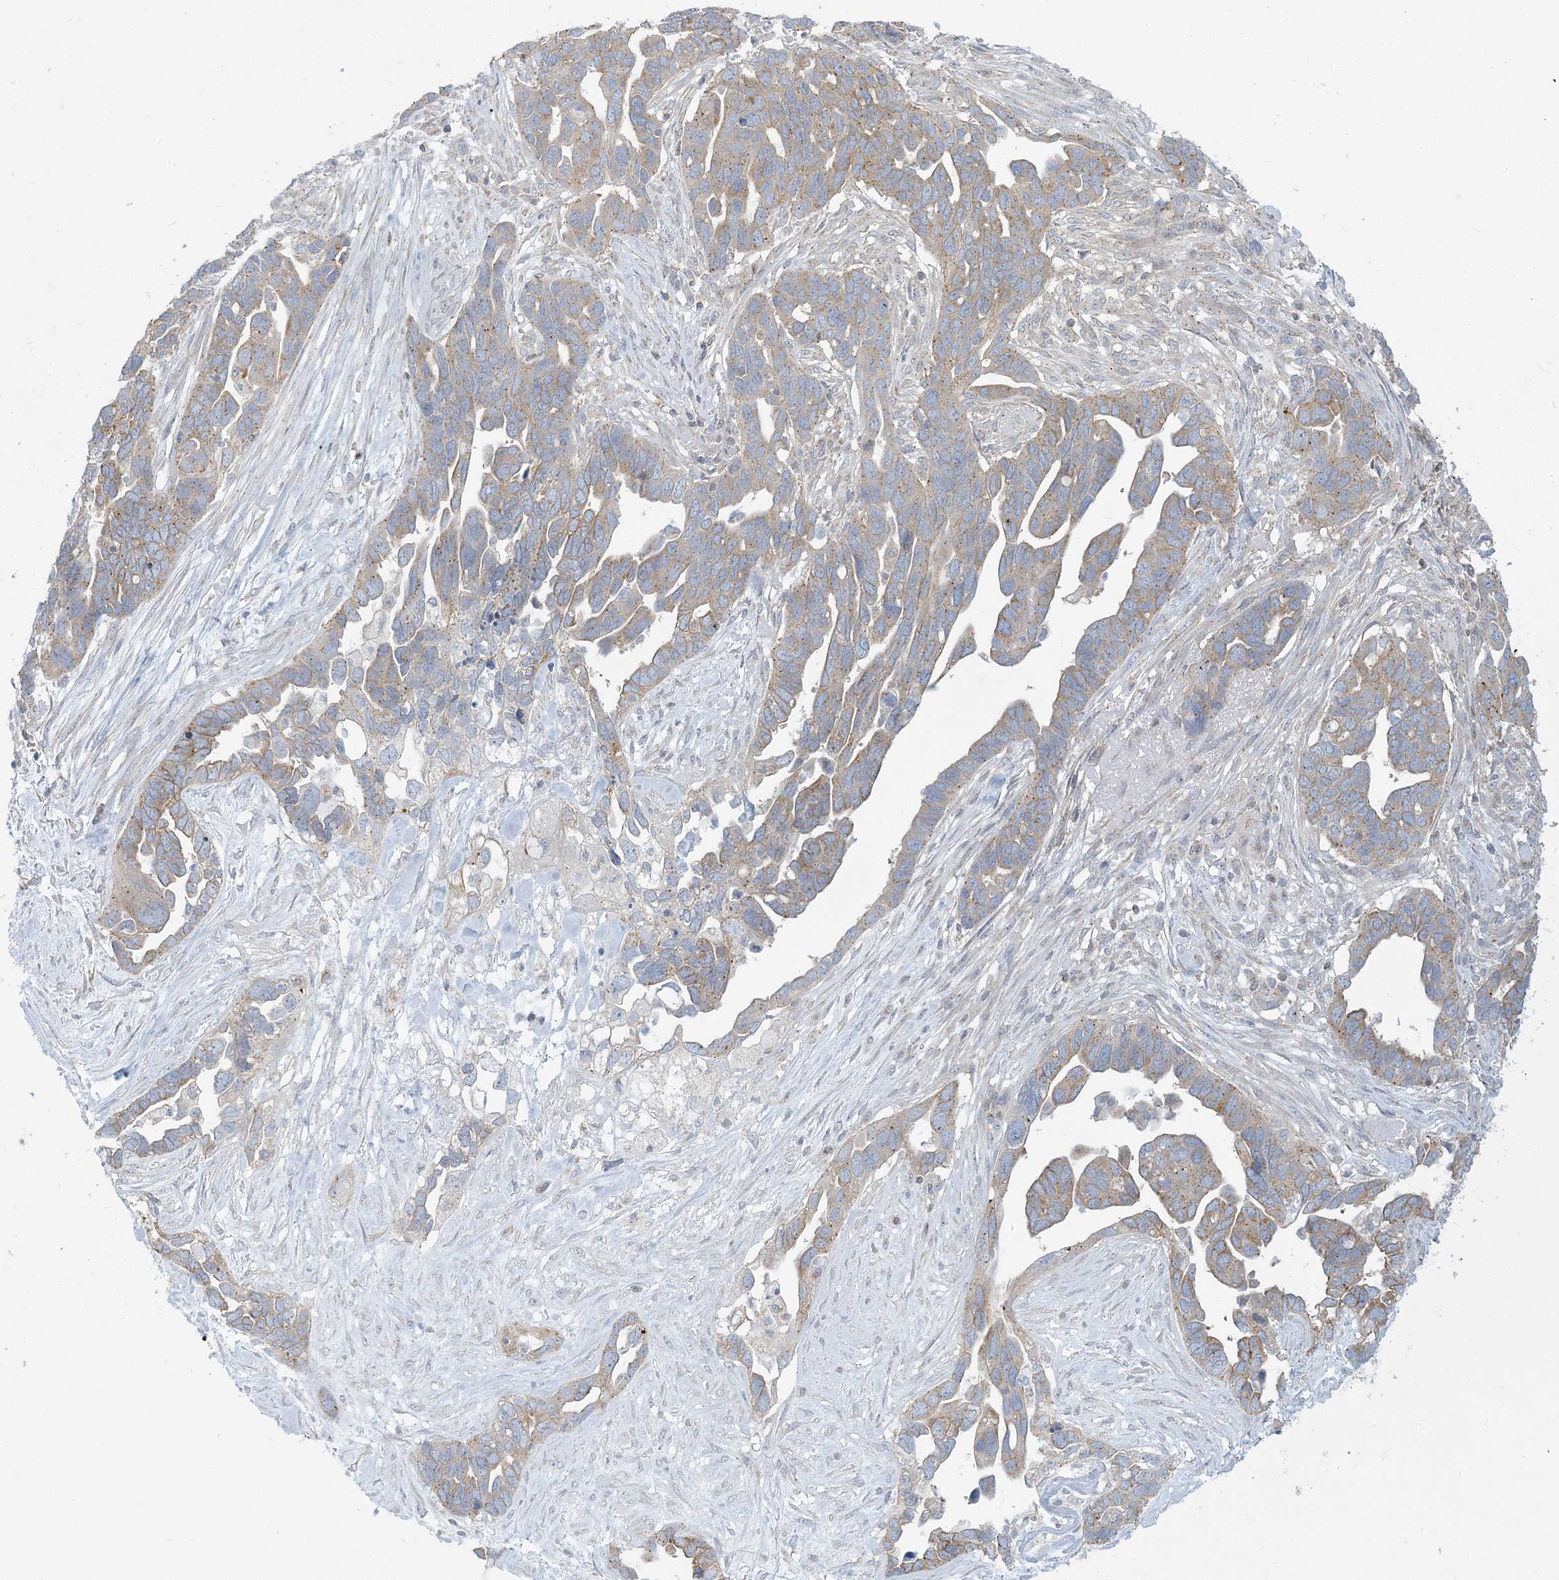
{"staining": {"intensity": "weak", "quantity": ">75%", "location": "cytoplasmic/membranous"}, "tissue": "ovarian cancer", "cell_type": "Tumor cells", "image_type": "cancer", "snomed": [{"axis": "morphology", "description": "Cystadenocarcinoma, serous, NOS"}, {"axis": "topography", "description": "Ovary"}], "caption": "This image exhibits immunohistochemistry staining of ovarian cancer, with low weak cytoplasmic/membranous expression in approximately >75% of tumor cells.", "gene": "SLAMF9", "patient": {"sex": "female", "age": 54}}